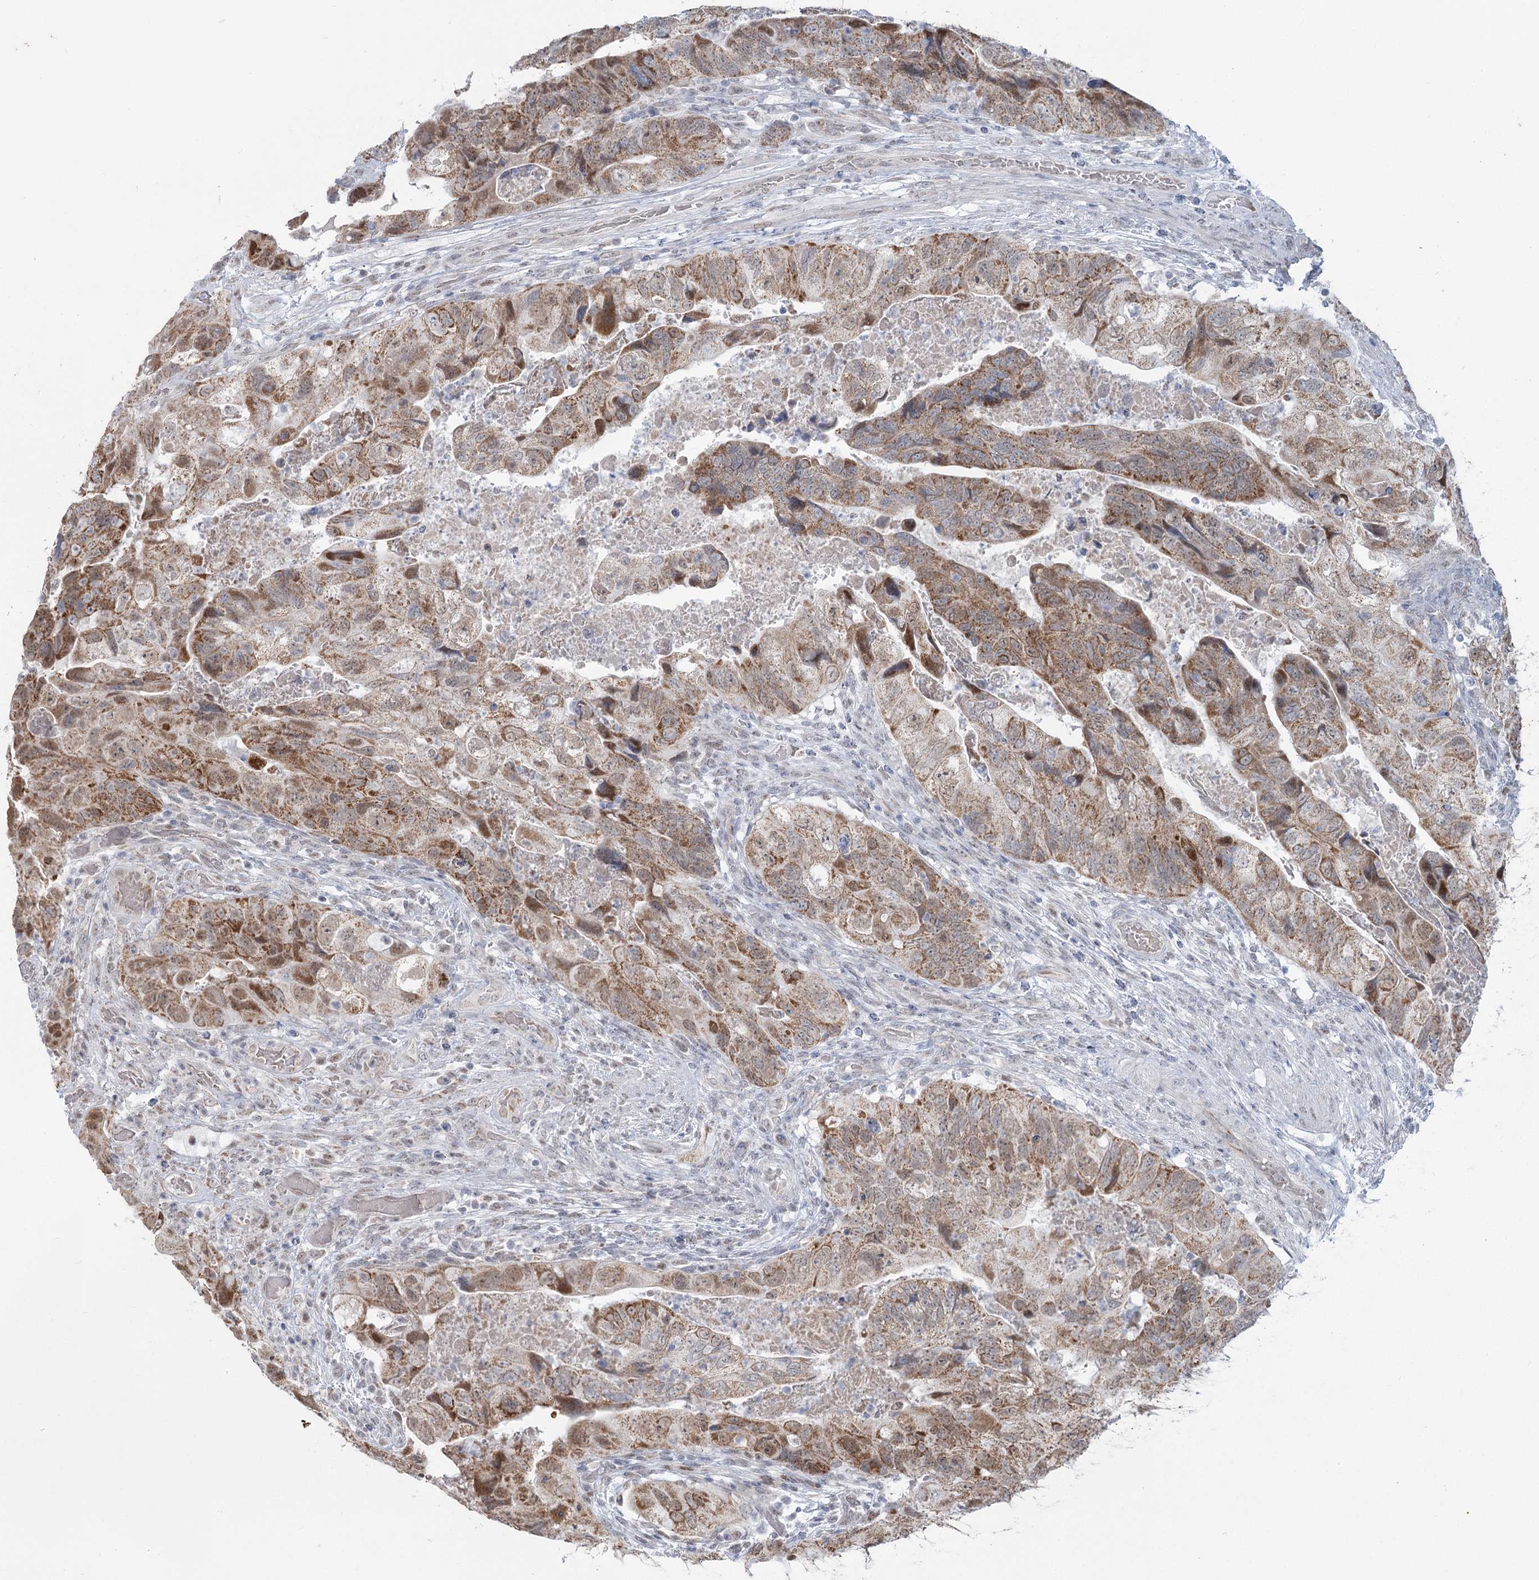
{"staining": {"intensity": "moderate", "quantity": ">75%", "location": "cytoplasmic/membranous,nuclear"}, "tissue": "colorectal cancer", "cell_type": "Tumor cells", "image_type": "cancer", "snomed": [{"axis": "morphology", "description": "Adenocarcinoma, NOS"}, {"axis": "topography", "description": "Rectum"}], "caption": "IHC histopathology image of human colorectal cancer (adenocarcinoma) stained for a protein (brown), which reveals medium levels of moderate cytoplasmic/membranous and nuclear staining in about >75% of tumor cells.", "gene": "MTG1", "patient": {"sex": "male", "age": 63}}